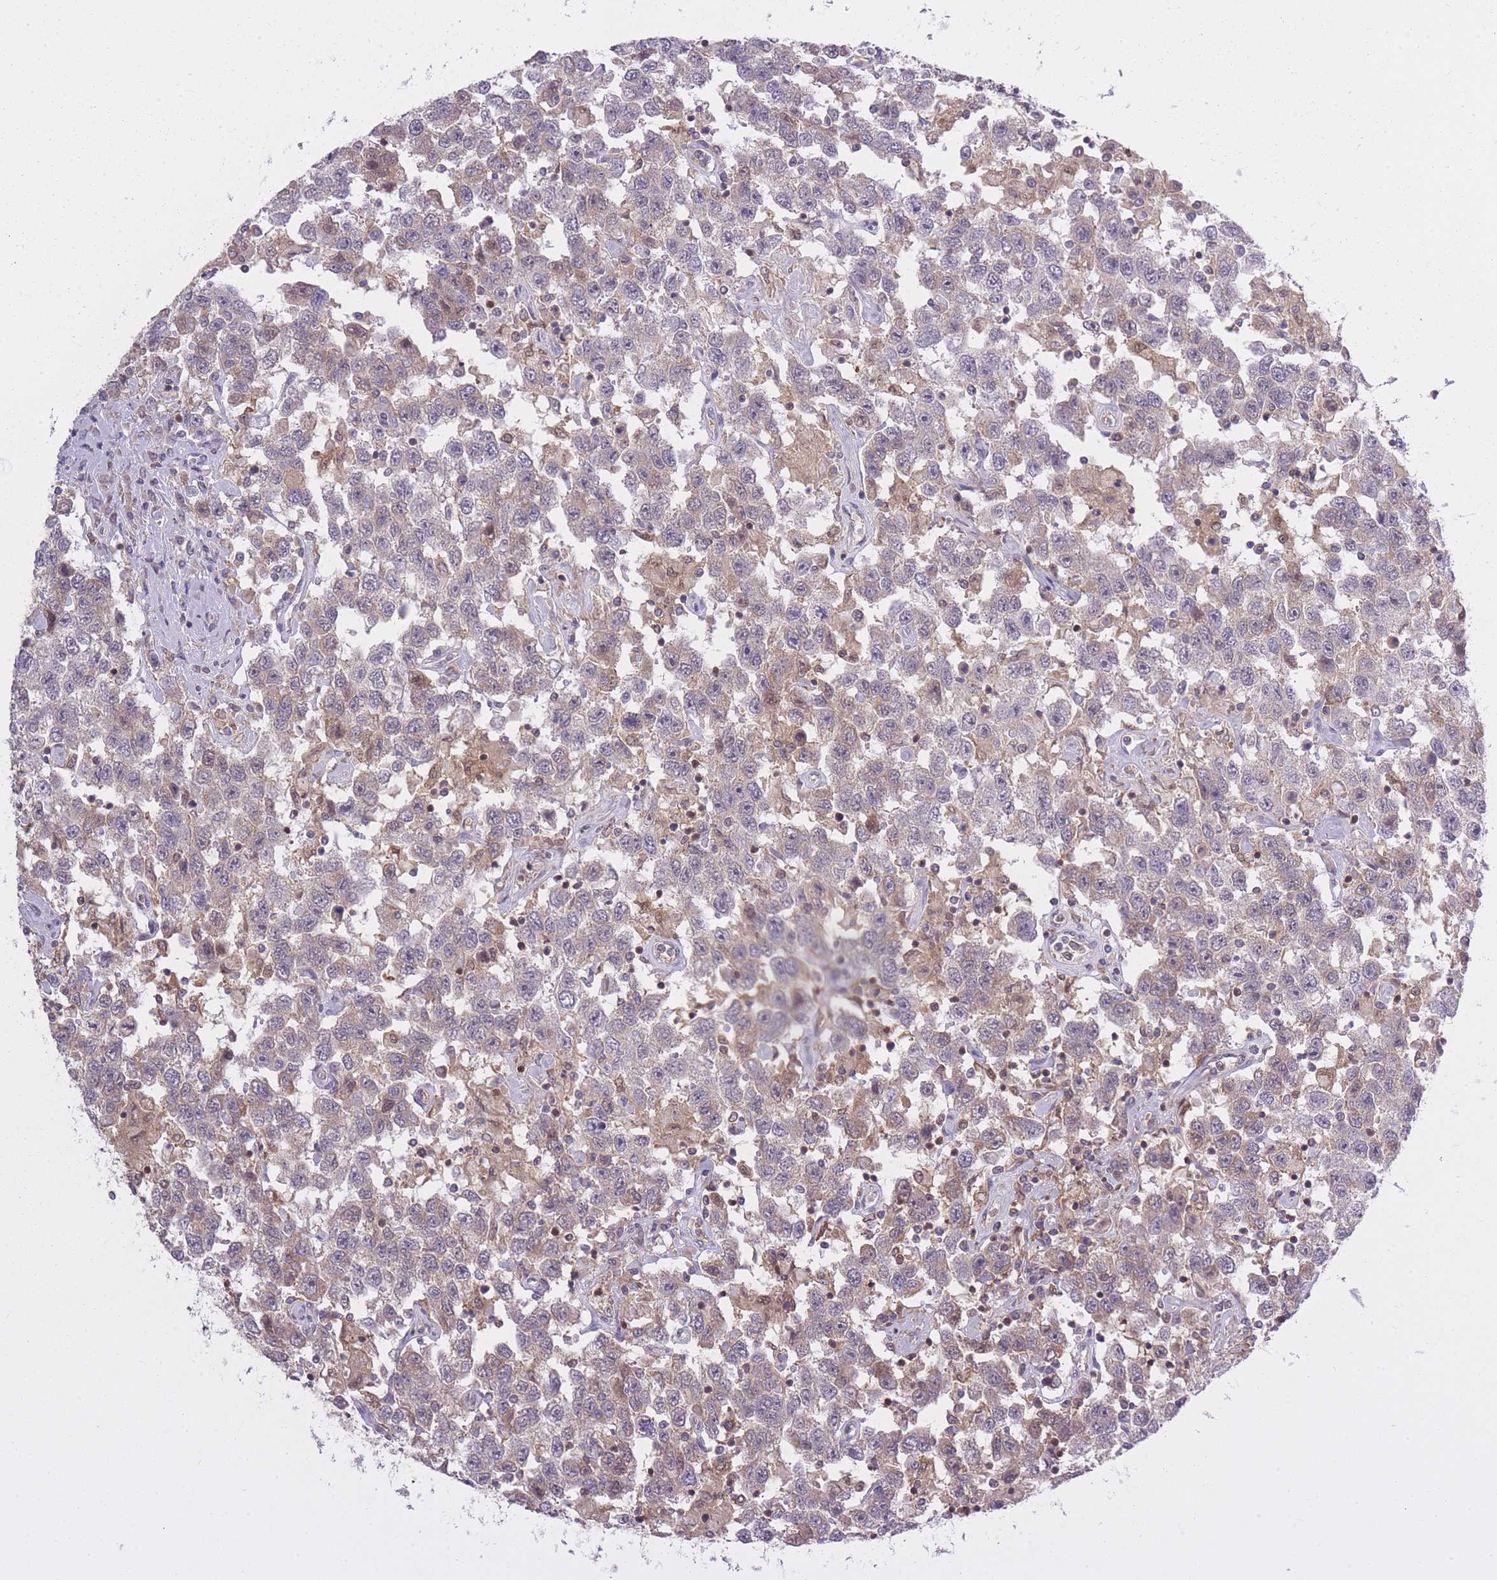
{"staining": {"intensity": "weak", "quantity": "25%-75%", "location": "cytoplasmic/membranous"}, "tissue": "testis cancer", "cell_type": "Tumor cells", "image_type": "cancer", "snomed": [{"axis": "morphology", "description": "Seminoma, NOS"}, {"axis": "topography", "description": "Testis"}], "caption": "Weak cytoplasmic/membranous staining for a protein is appreciated in about 25%-75% of tumor cells of testis cancer (seminoma) using immunohistochemistry (IHC).", "gene": "CXorf38", "patient": {"sex": "male", "age": 41}}